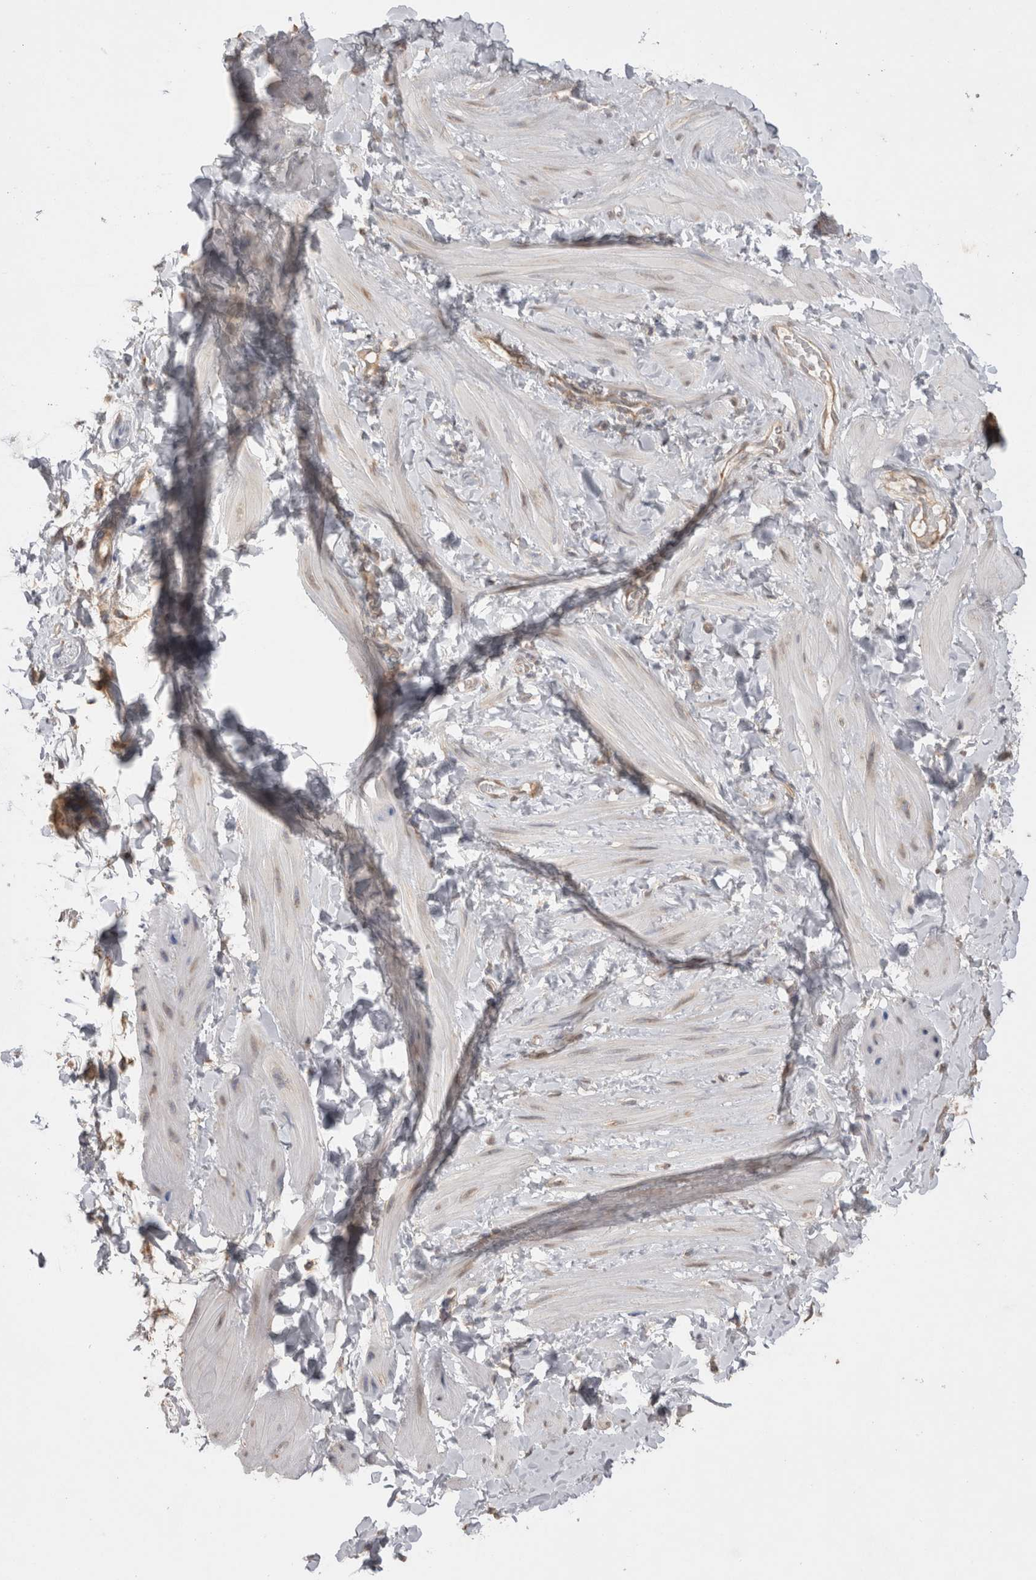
{"staining": {"intensity": "moderate", "quantity": "<25%", "location": "cytoplasmic/membranous"}, "tissue": "adipose tissue", "cell_type": "Adipocytes", "image_type": "normal", "snomed": [{"axis": "morphology", "description": "Normal tissue, NOS"}, {"axis": "topography", "description": "Adipose tissue"}, {"axis": "topography", "description": "Vascular tissue"}, {"axis": "topography", "description": "Peripheral nerve tissue"}], "caption": "Immunohistochemistry (IHC) micrograph of normal adipose tissue stained for a protein (brown), which exhibits low levels of moderate cytoplasmic/membranous staining in approximately <25% of adipocytes.", "gene": "NOMO1", "patient": {"sex": "male", "age": 25}}